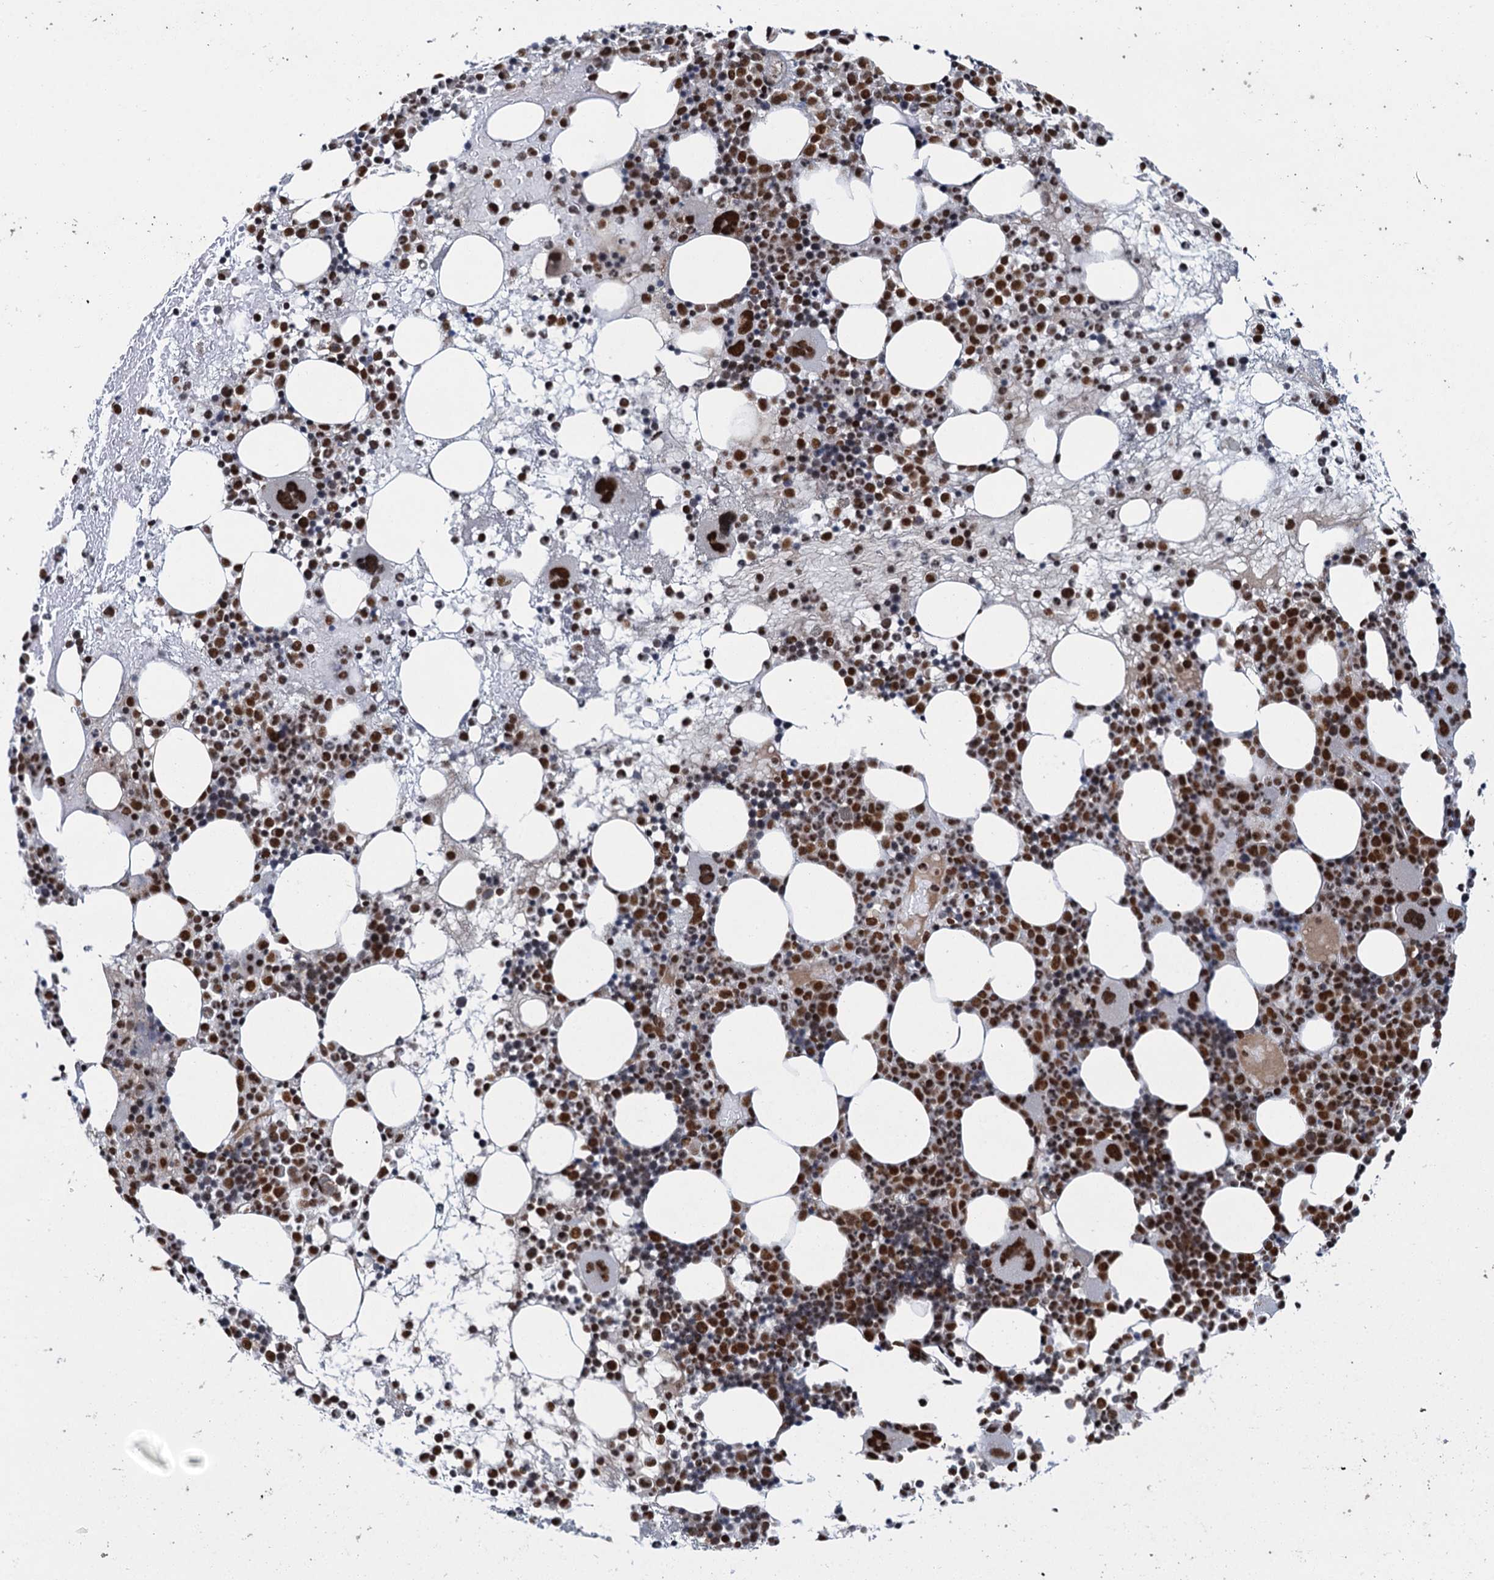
{"staining": {"intensity": "strong", "quantity": "25%-75%", "location": "nuclear"}, "tissue": "bone marrow", "cell_type": "Hematopoietic cells", "image_type": "normal", "snomed": [{"axis": "morphology", "description": "Normal tissue, NOS"}, {"axis": "topography", "description": "Bone marrow"}], "caption": "Immunohistochemistry (IHC) histopathology image of normal bone marrow stained for a protein (brown), which exhibits high levels of strong nuclear positivity in about 25%-75% of hematopoietic cells.", "gene": "PPHLN1", "patient": {"sex": "female", "age": 57}}